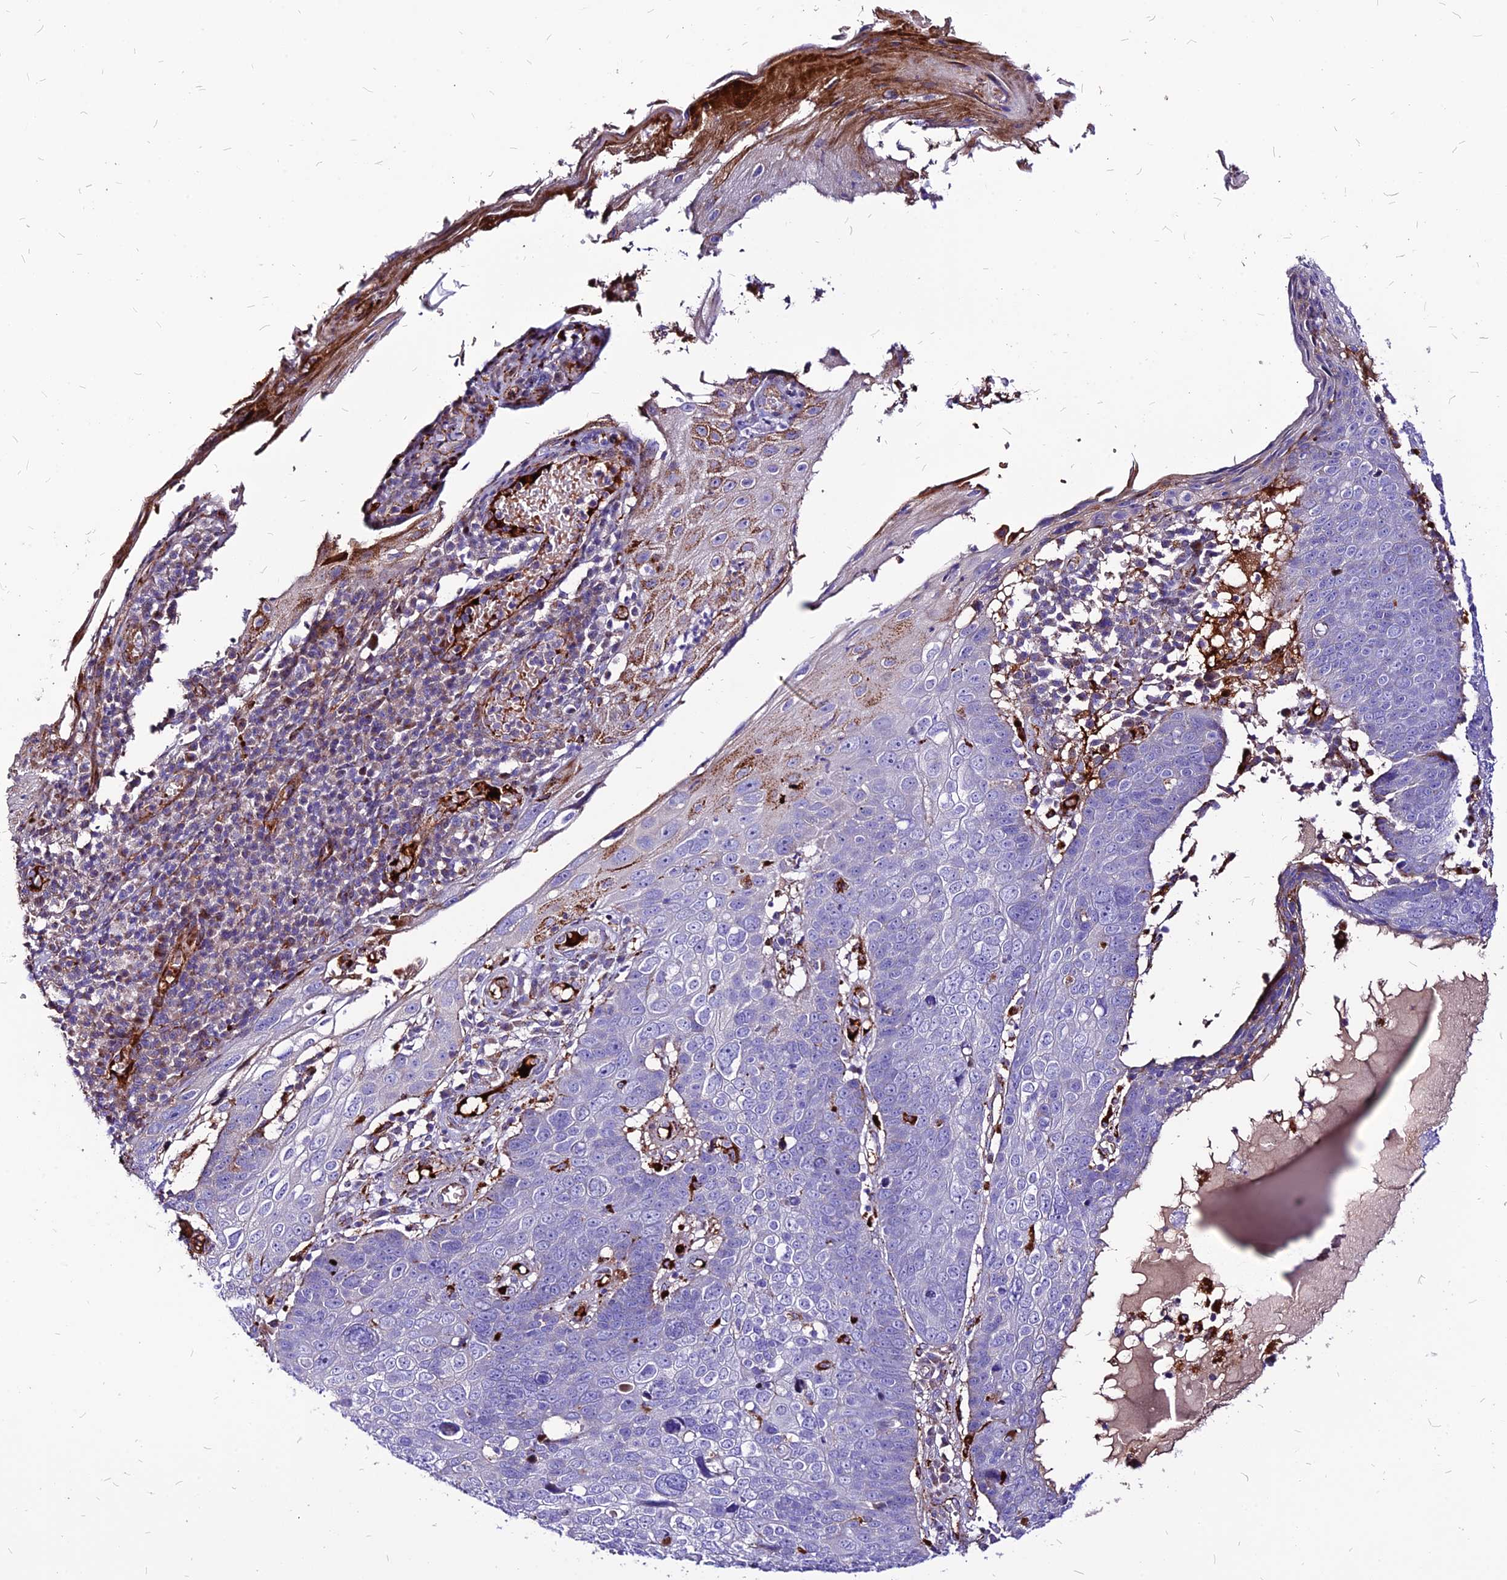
{"staining": {"intensity": "negative", "quantity": "none", "location": "none"}, "tissue": "skin cancer", "cell_type": "Tumor cells", "image_type": "cancer", "snomed": [{"axis": "morphology", "description": "Squamous cell carcinoma, NOS"}, {"axis": "topography", "description": "Skin"}], "caption": "Micrograph shows no protein staining in tumor cells of squamous cell carcinoma (skin) tissue.", "gene": "RIMOC1", "patient": {"sex": "male", "age": 71}}